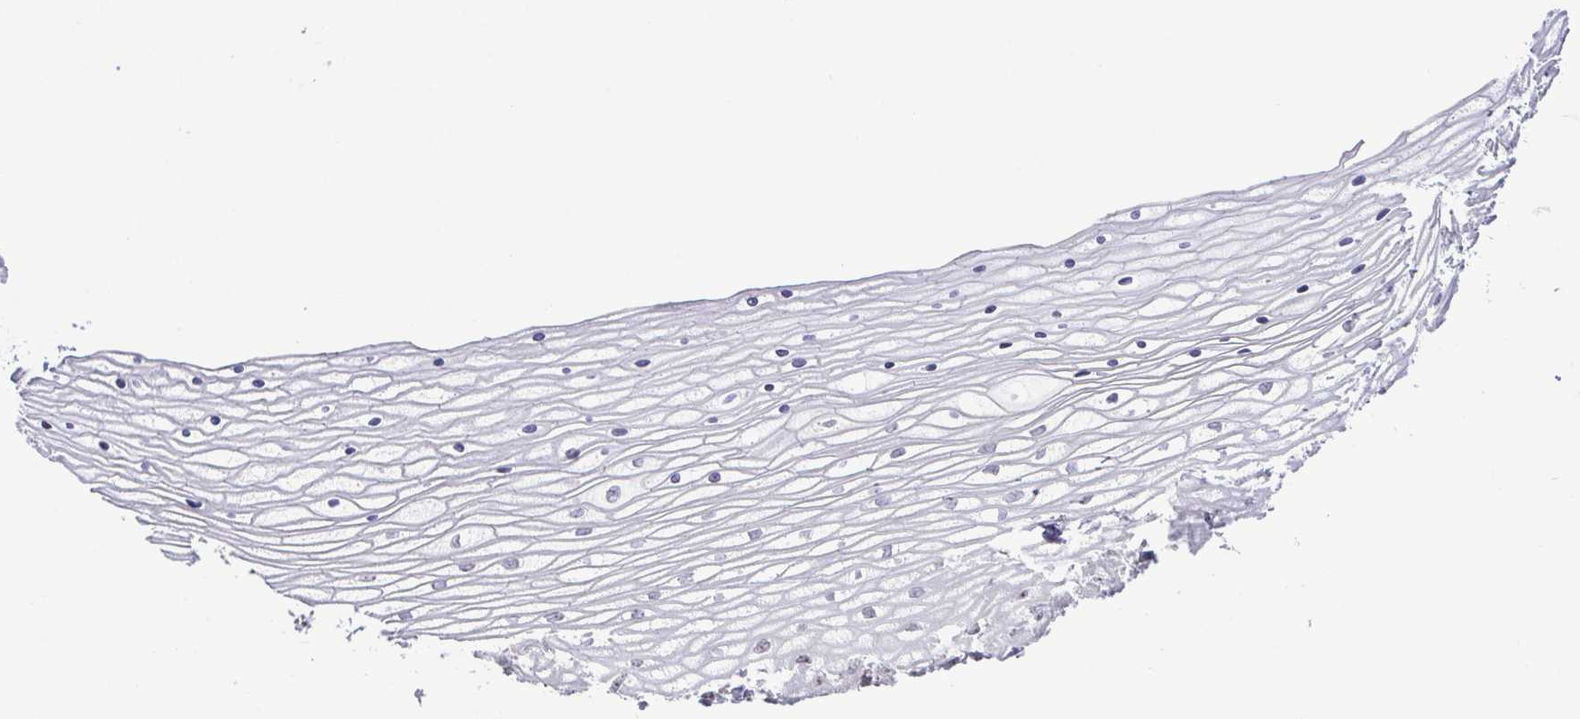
{"staining": {"intensity": "moderate", "quantity": "25%-75%", "location": "nuclear"}, "tissue": "vagina", "cell_type": "Squamous epithelial cells", "image_type": "normal", "snomed": [{"axis": "morphology", "description": "Normal tissue, NOS"}, {"axis": "topography", "description": "Vagina"}], "caption": "IHC (DAB) staining of benign vagina demonstrates moderate nuclear protein positivity in about 25%-75% of squamous epithelial cells.", "gene": "RSL24D1", "patient": {"sex": "female", "age": 45}}